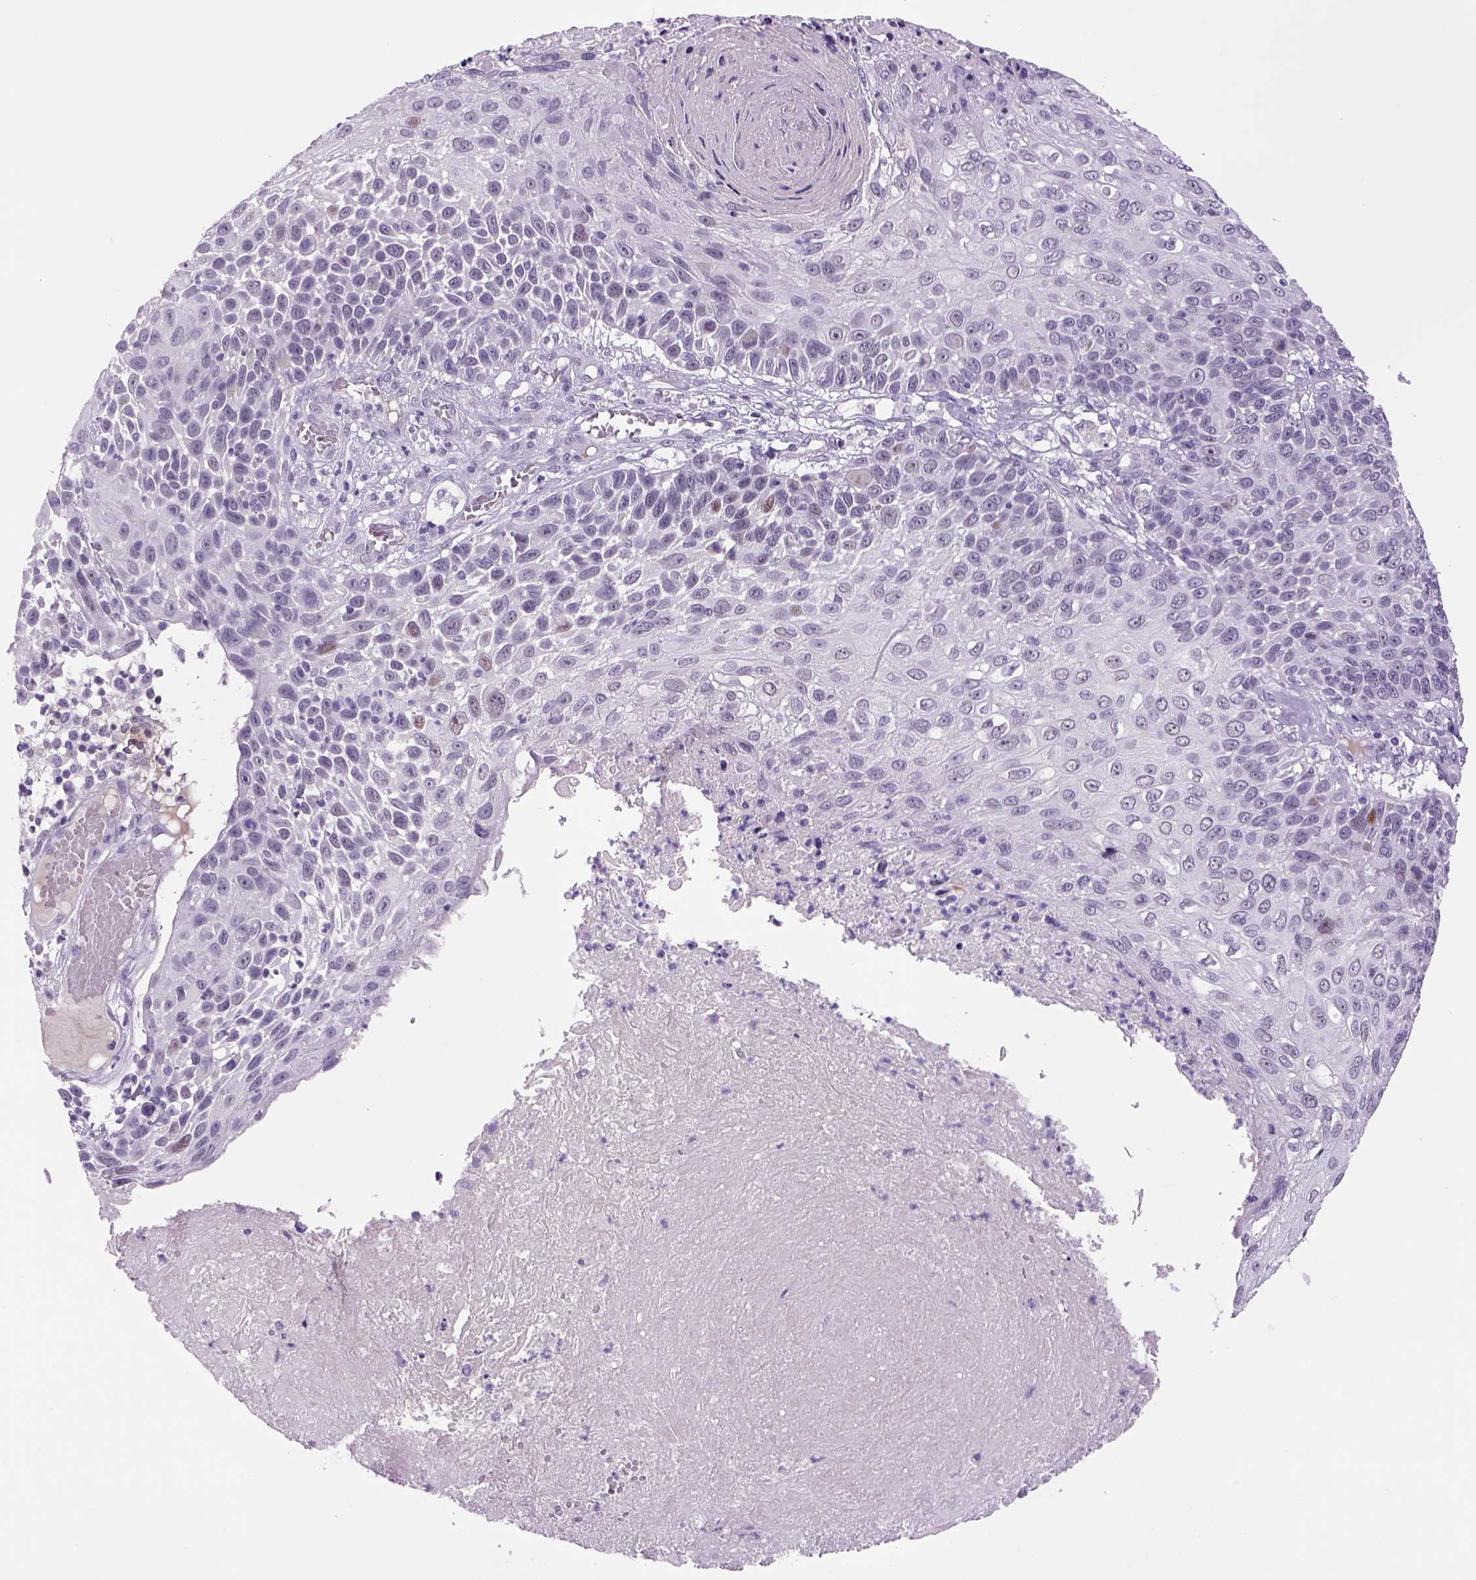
{"staining": {"intensity": "negative", "quantity": "none", "location": "none"}, "tissue": "skin cancer", "cell_type": "Tumor cells", "image_type": "cancer", "snomed": [{"axis": "morphology", "description": "Squamous cell carcinoma, NOS"}, {"axis": "topography", "description": "Skin"}], "caption": "Histopathology image shows no protein expression in tumor cells of skin cancer (squamous cell carcinoma) tissue.", "gene": "DBH", "patient": {"sex": "male", "age": 92}}